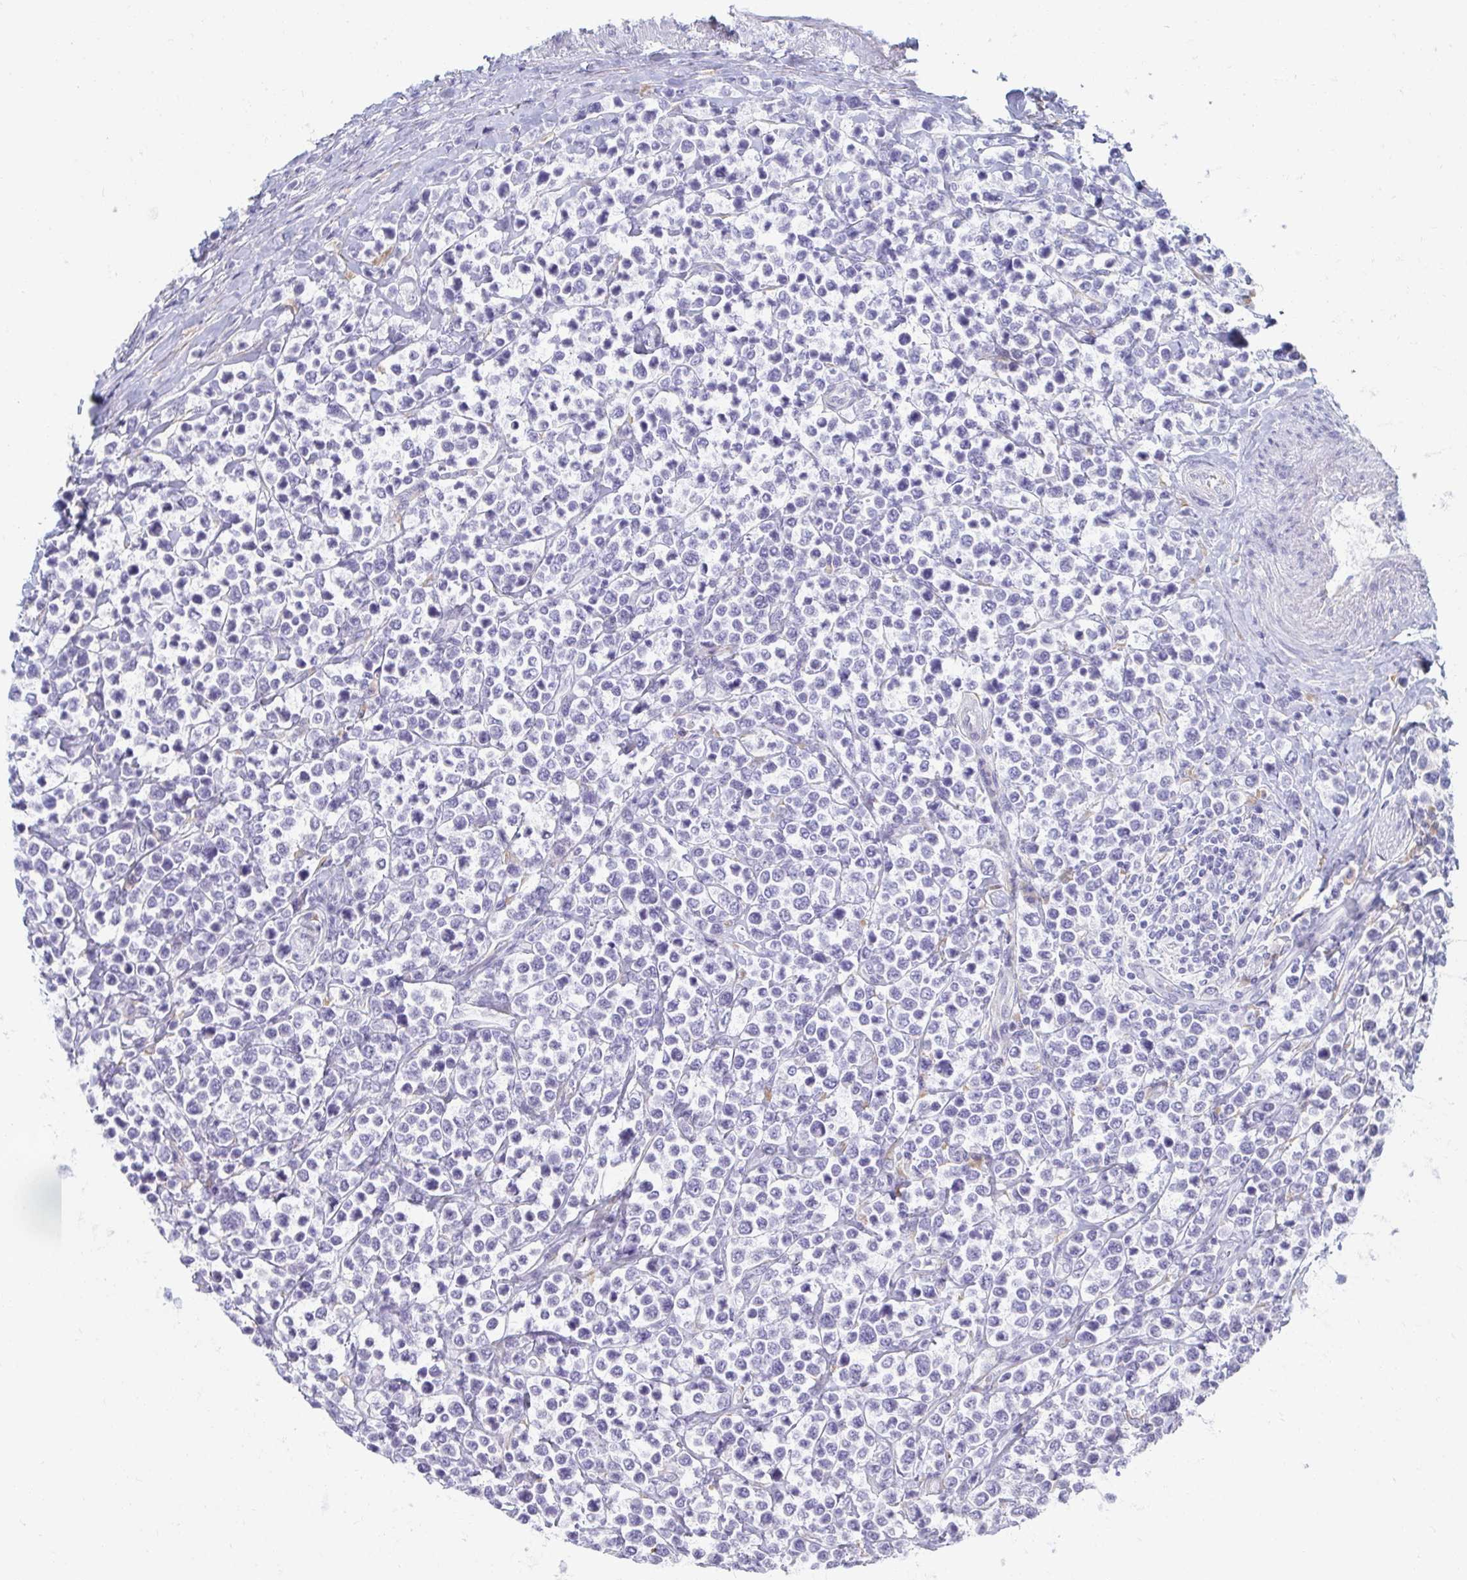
{"staining": {"intensity": "negative", "quantity": "none", "location": "none"}, "tissue": "lymphoma", "cell_type": "Tumor cells", "image_type": "cancer", "snomed": [{"axis": "morphology", "description": "Malignant lymphoma, non-Hodgkin's type, High grade"}, {"axis": "topography", "description": "Soft tissue"}], "caption": "Tumor cells show no significant protein positivity in lymphoma. The staining was performed using DAB (3,3'-diaminobenzidine) to visualize the protein expression in brown, while the nuclei were stained in blue with hematoxylin (Magnification: 20x).", "gene": "MYLK2", "patient": {"sex": "female", "age": 56}}